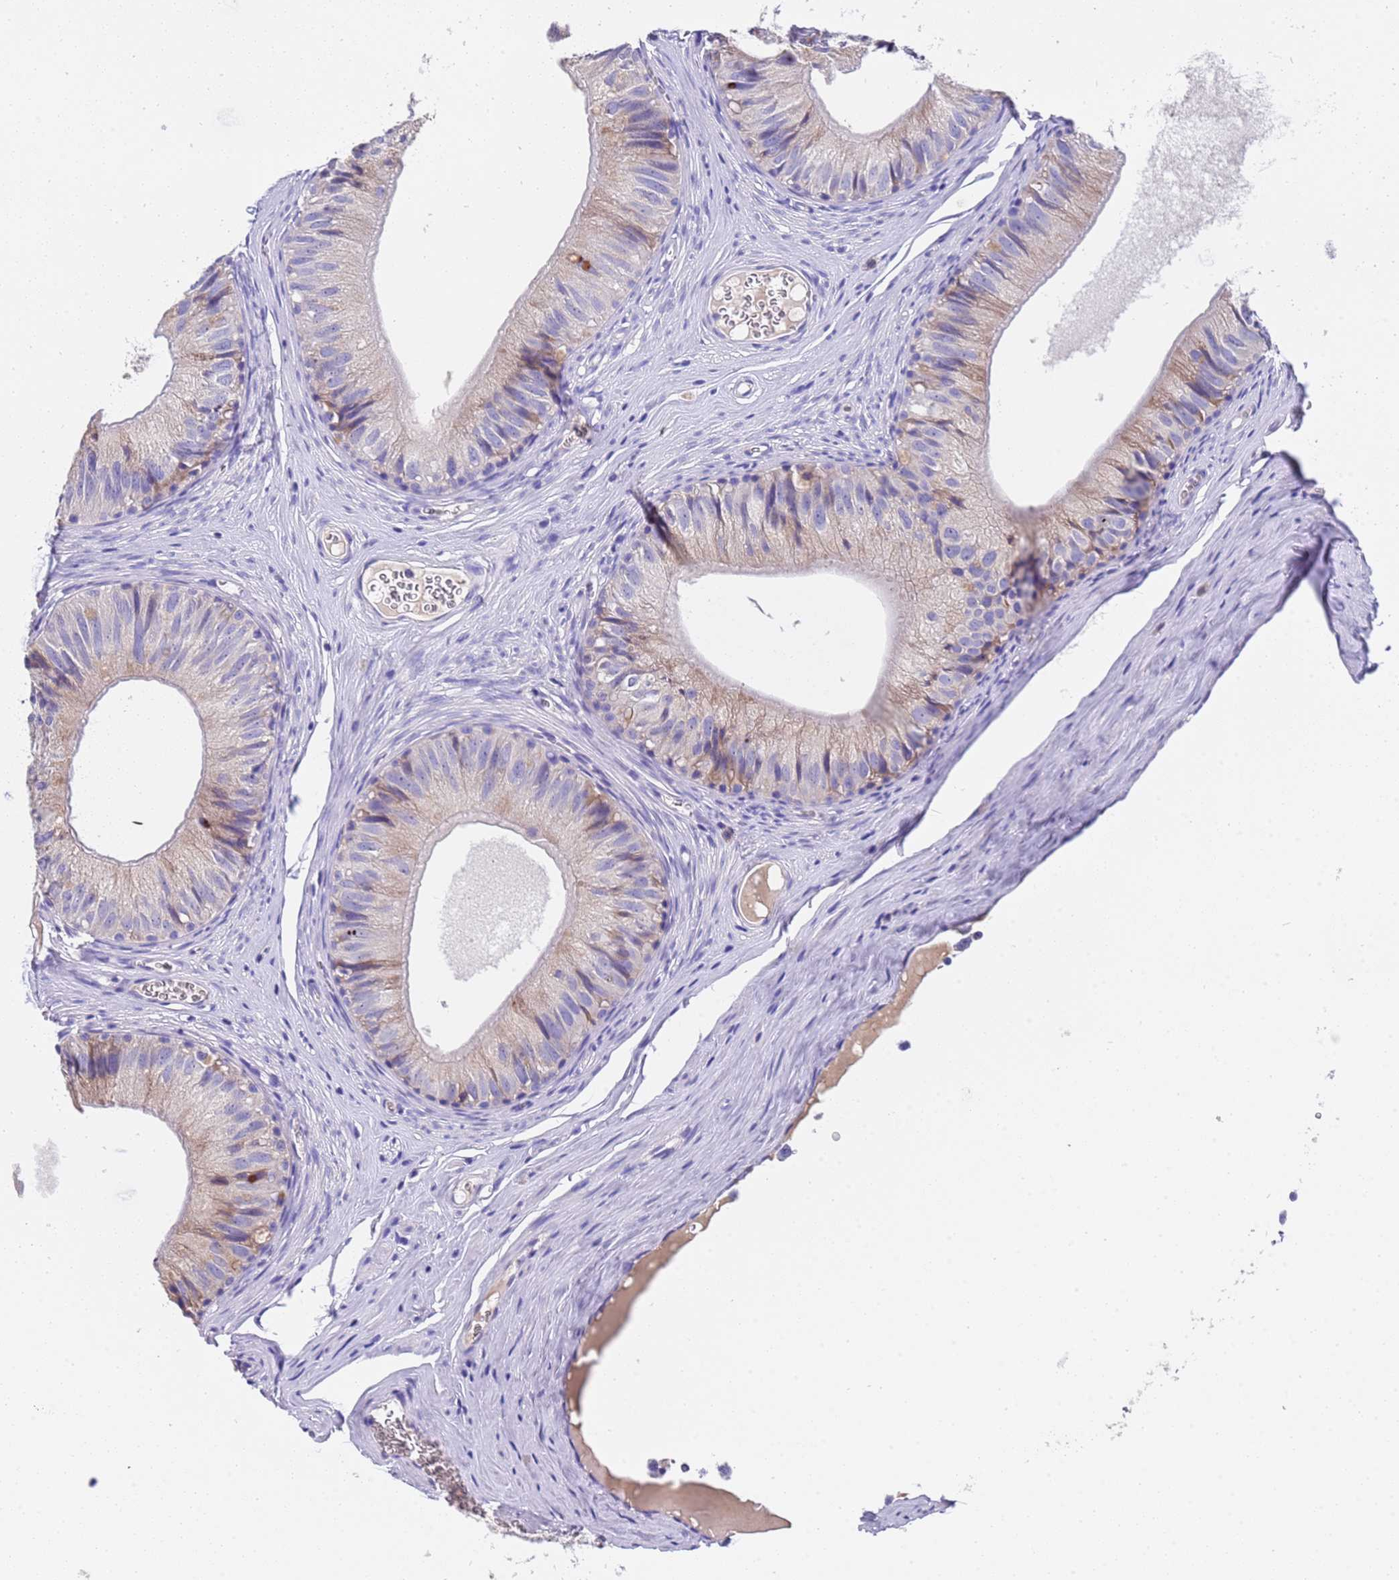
{"staining": {"intensity": "weak", "quantity": "<25%", "location": "cytoplasmic/membranous"}, "tissue": "epididymis", "cell_type": "Glandular cells", "image_type": "normal", "snomed": [{"axis": "morphology", "description": "Normal tissue, NOS"}, {"axis": "topography", "description": "Epididymis"}], "caption": "DAB immunohistochemical staining of benign human epididymis exhibits no significant positivity in glandular cells. (DAB (3,3'-diaminobenzidine) immunohistochemistry visualized using brightfield microscopy, high magnification).", "gene": "SLC24A3", "patient": {"sex": "male", "age": 36}}